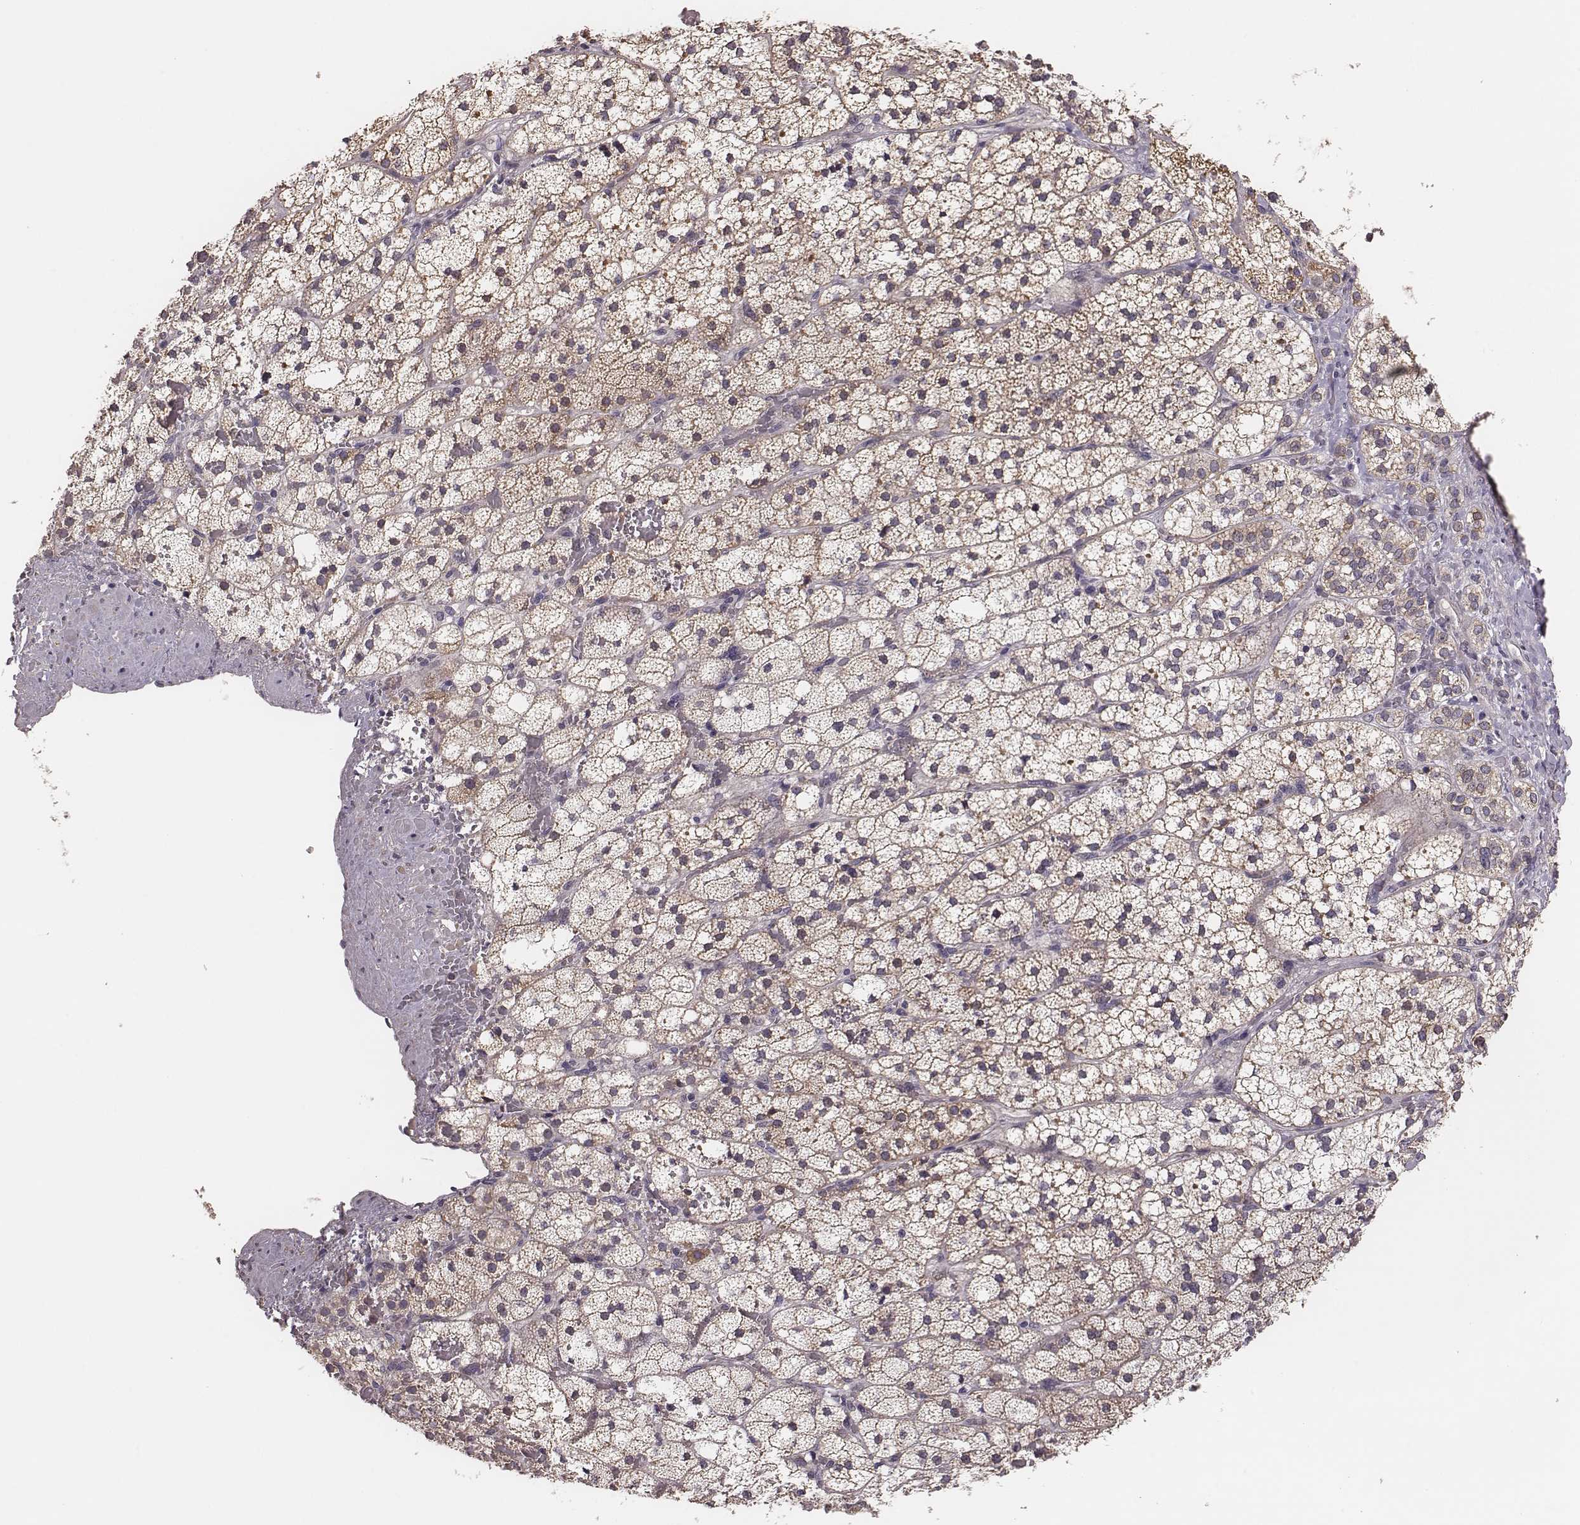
{"staining": {"intensity": "weak", "quantity": "25%-75%", "location": "cytoplasmic/membranous"}, "tissue": "adrenal gland", "cell_type": "Glandular cells", "image_type": "normal", "snomed": [{"axis": "morphology", "description": "Normal tissue, NOS"}, {"axis": "topography", "description": "Adrenal gland"}], "caption": "Normal adrenal gland was stained to show a protein in brown. There is low levels of weak cytoplasmic/membranous expression in approximately 25%-75% of glandular cells. (Stains: DAB in brown, nuclei in blue, Microscopy: brightfield microscopy at high magnification).", "gene": "HAVCR1", "patient": {"sex": "male", "age": 53}}